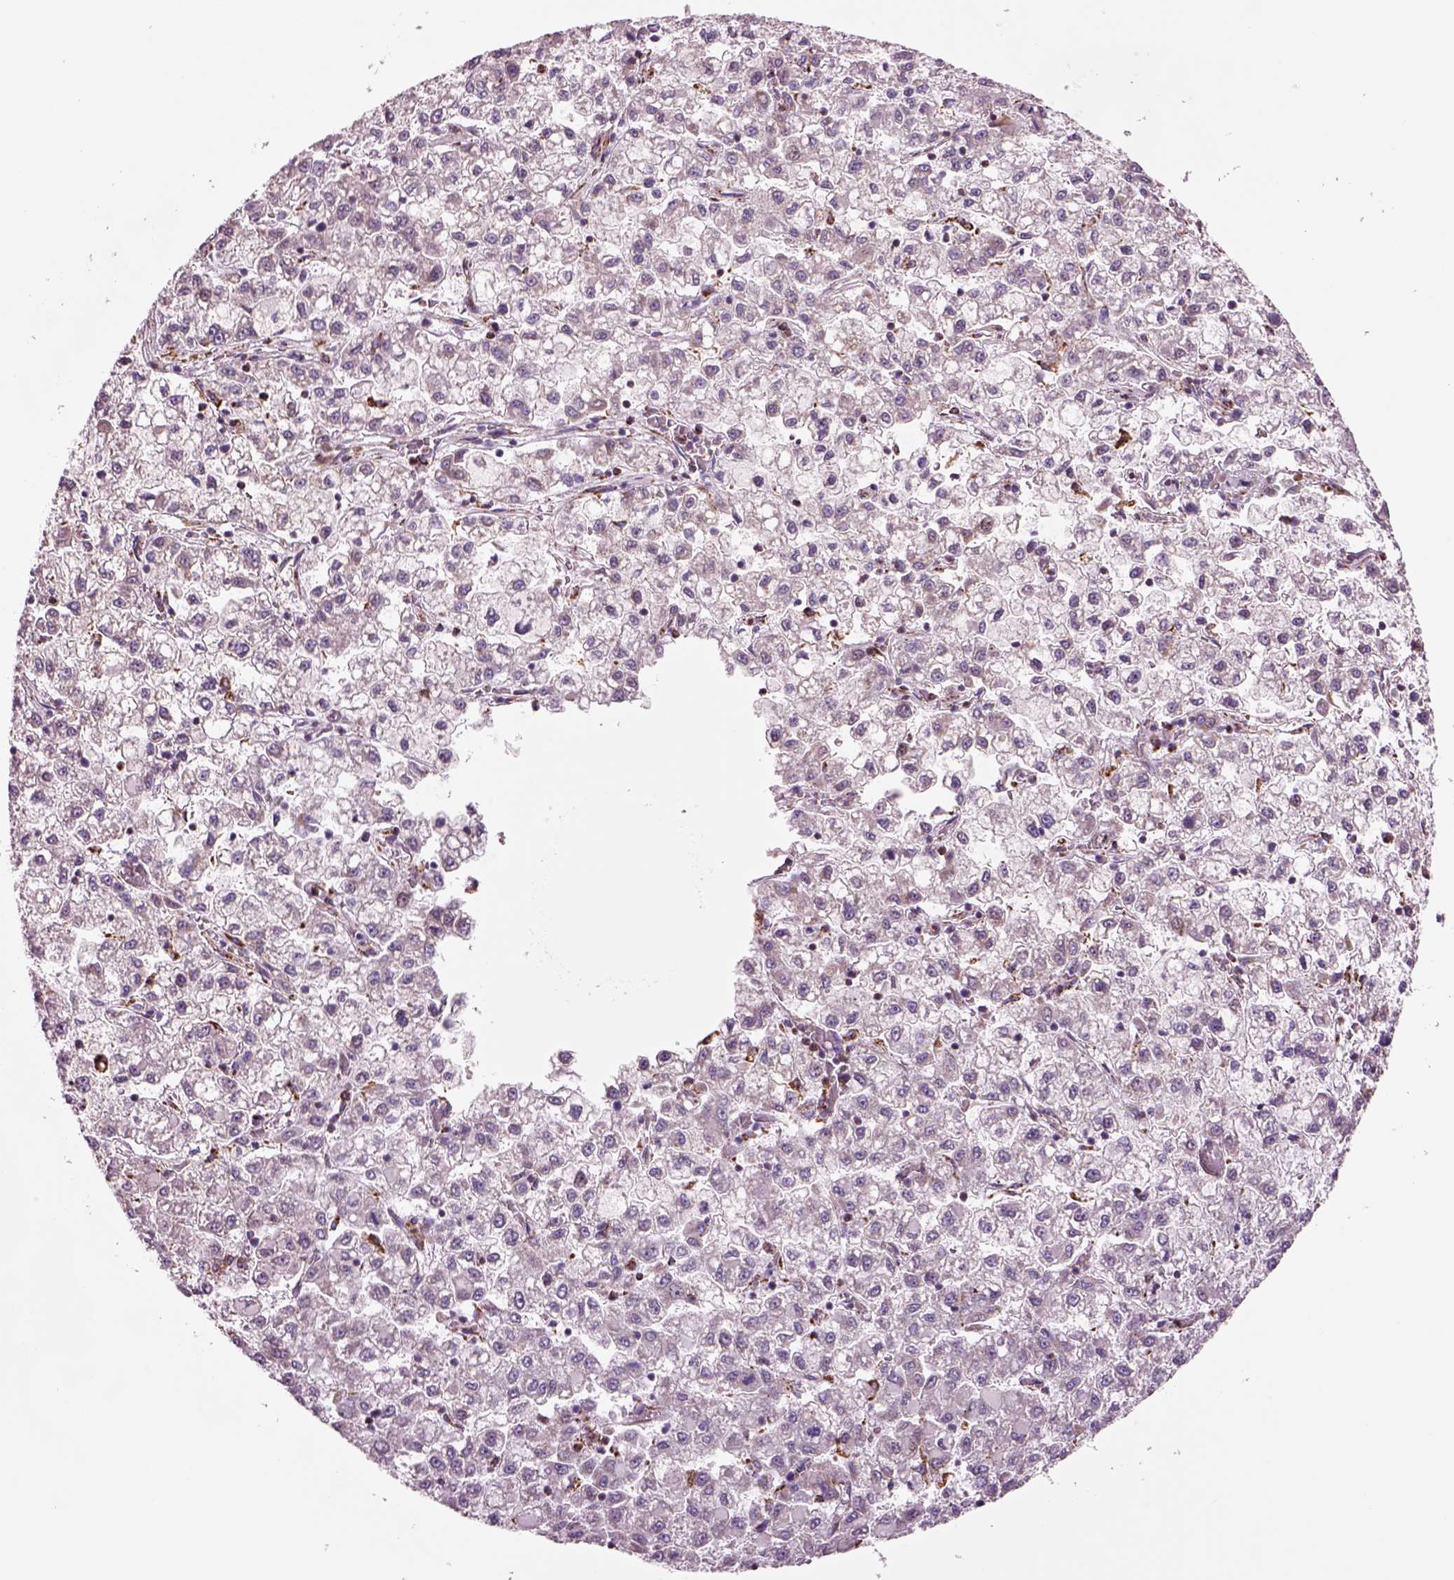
{"staining": {"intensity": "negative", "quantity": "none", "location": "none"}, "tissue": "liver cancer", "cell_type": "Tumor cells", "image_type": "cancer", "snomed": [{"axis": "morphology", "description": "Carcinoma, Hepatocellular, NOS"}, {"axis": "topography", "description": "Liver"}], "caption": "Immunohistochemical staining of human liver cancer displays no significant staining in tumor cells.", "gene": "SLC25A24", "patient": {"sex": "male", "age": 40}}